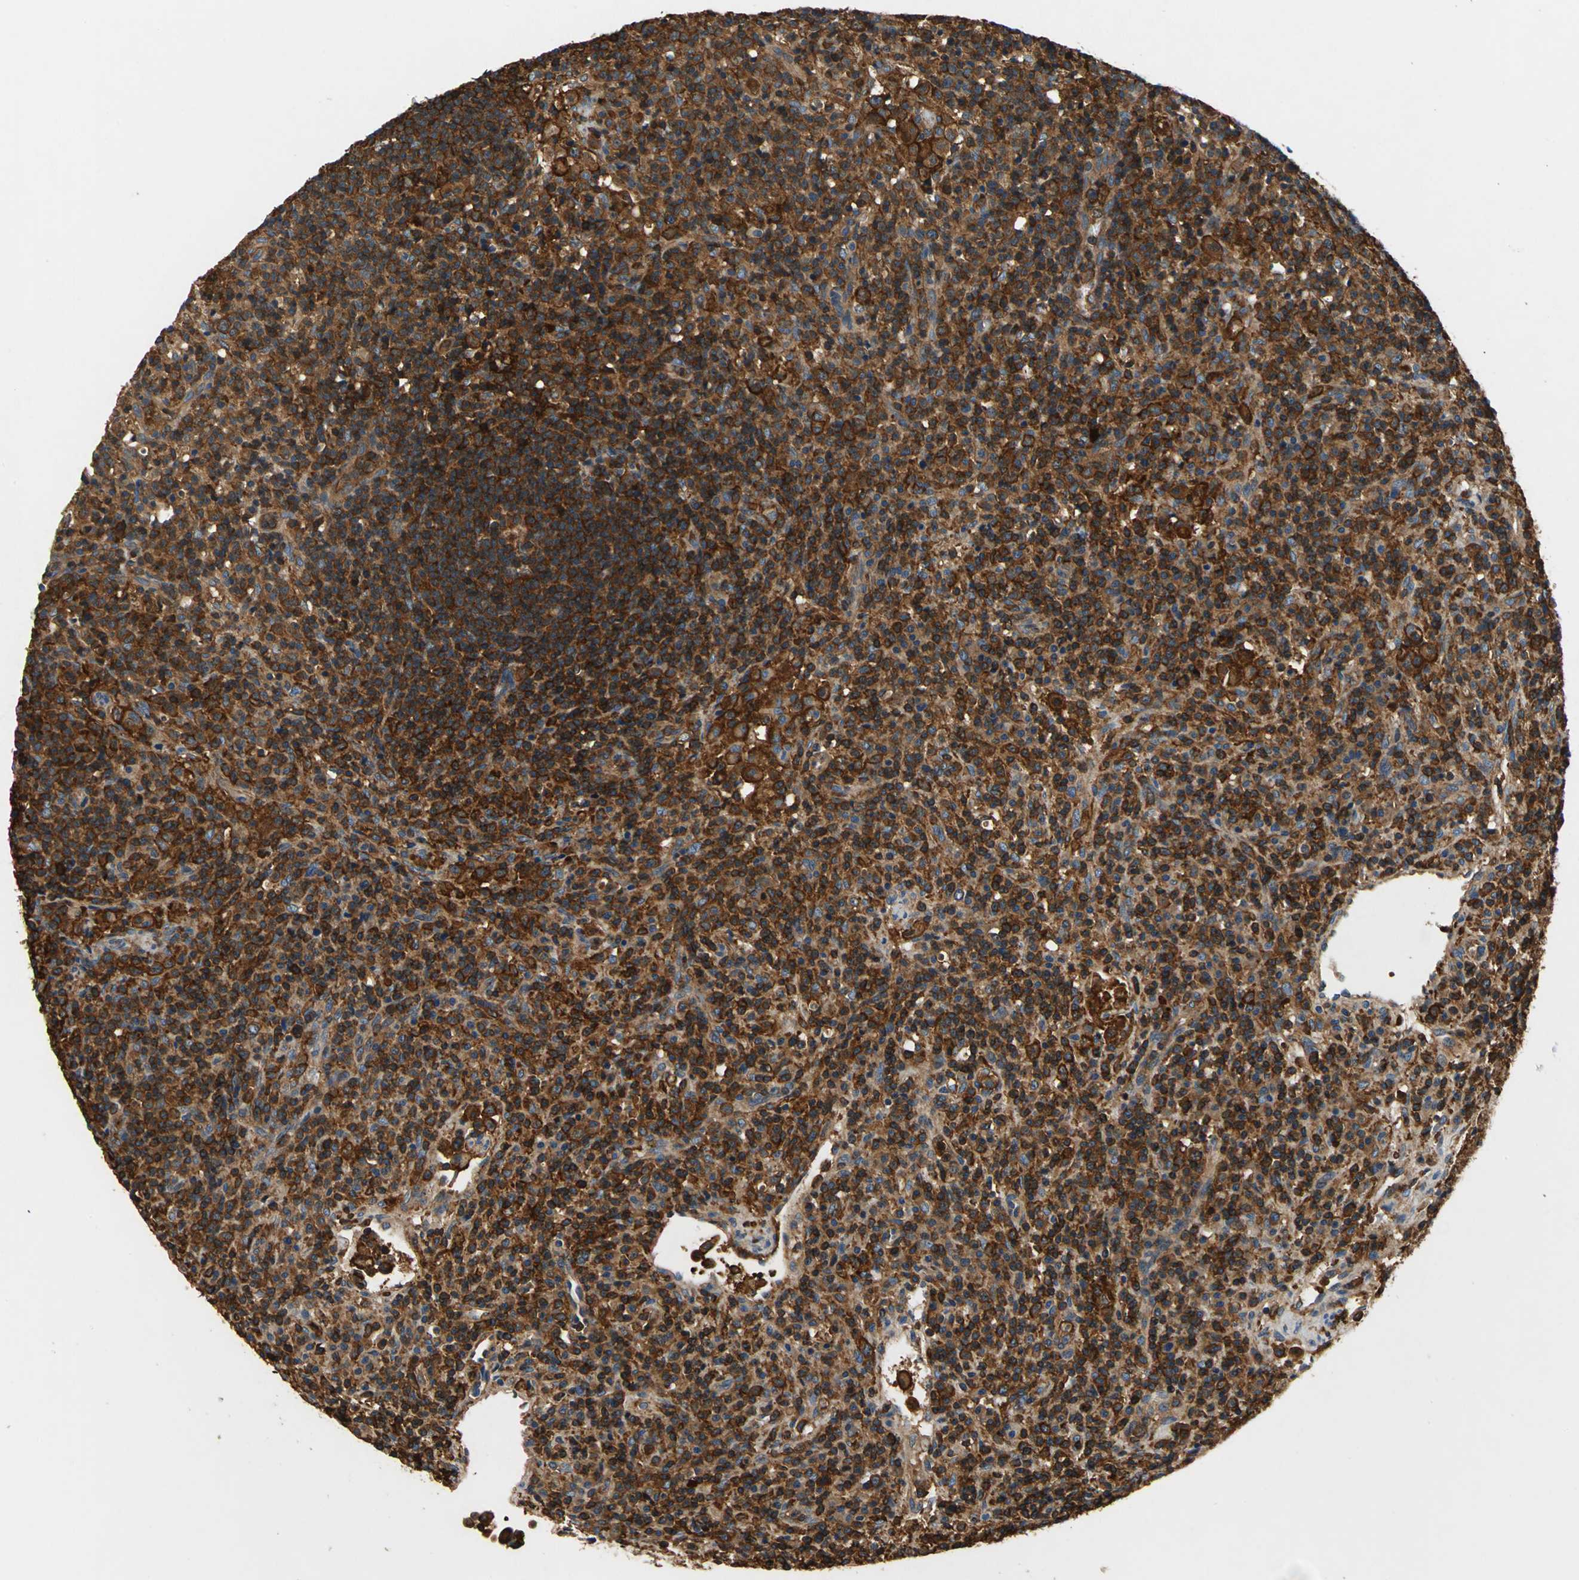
{"staining": {"intensity": "strong", "quantity": ">75%", "location": "cytoplasmic/membranous"}, "tissue": "lymphoma", "cell_type": "Tumor cells", "image_type": "cancer", "snomed": [{"axis": "morphology", "description": "Hodgkin's disease, NOS"}, {"axis": "topography", "description": "Lymph node"}], "caption": "This is a micrograph of immunohistochemistry (IHC) staining of Hodgkin's disease, which shows strong expression in the cytoplasmic/membranous of tumor cells.", "gene": "DDX3Y", "patient": {"sex": "male", "age": 65}}